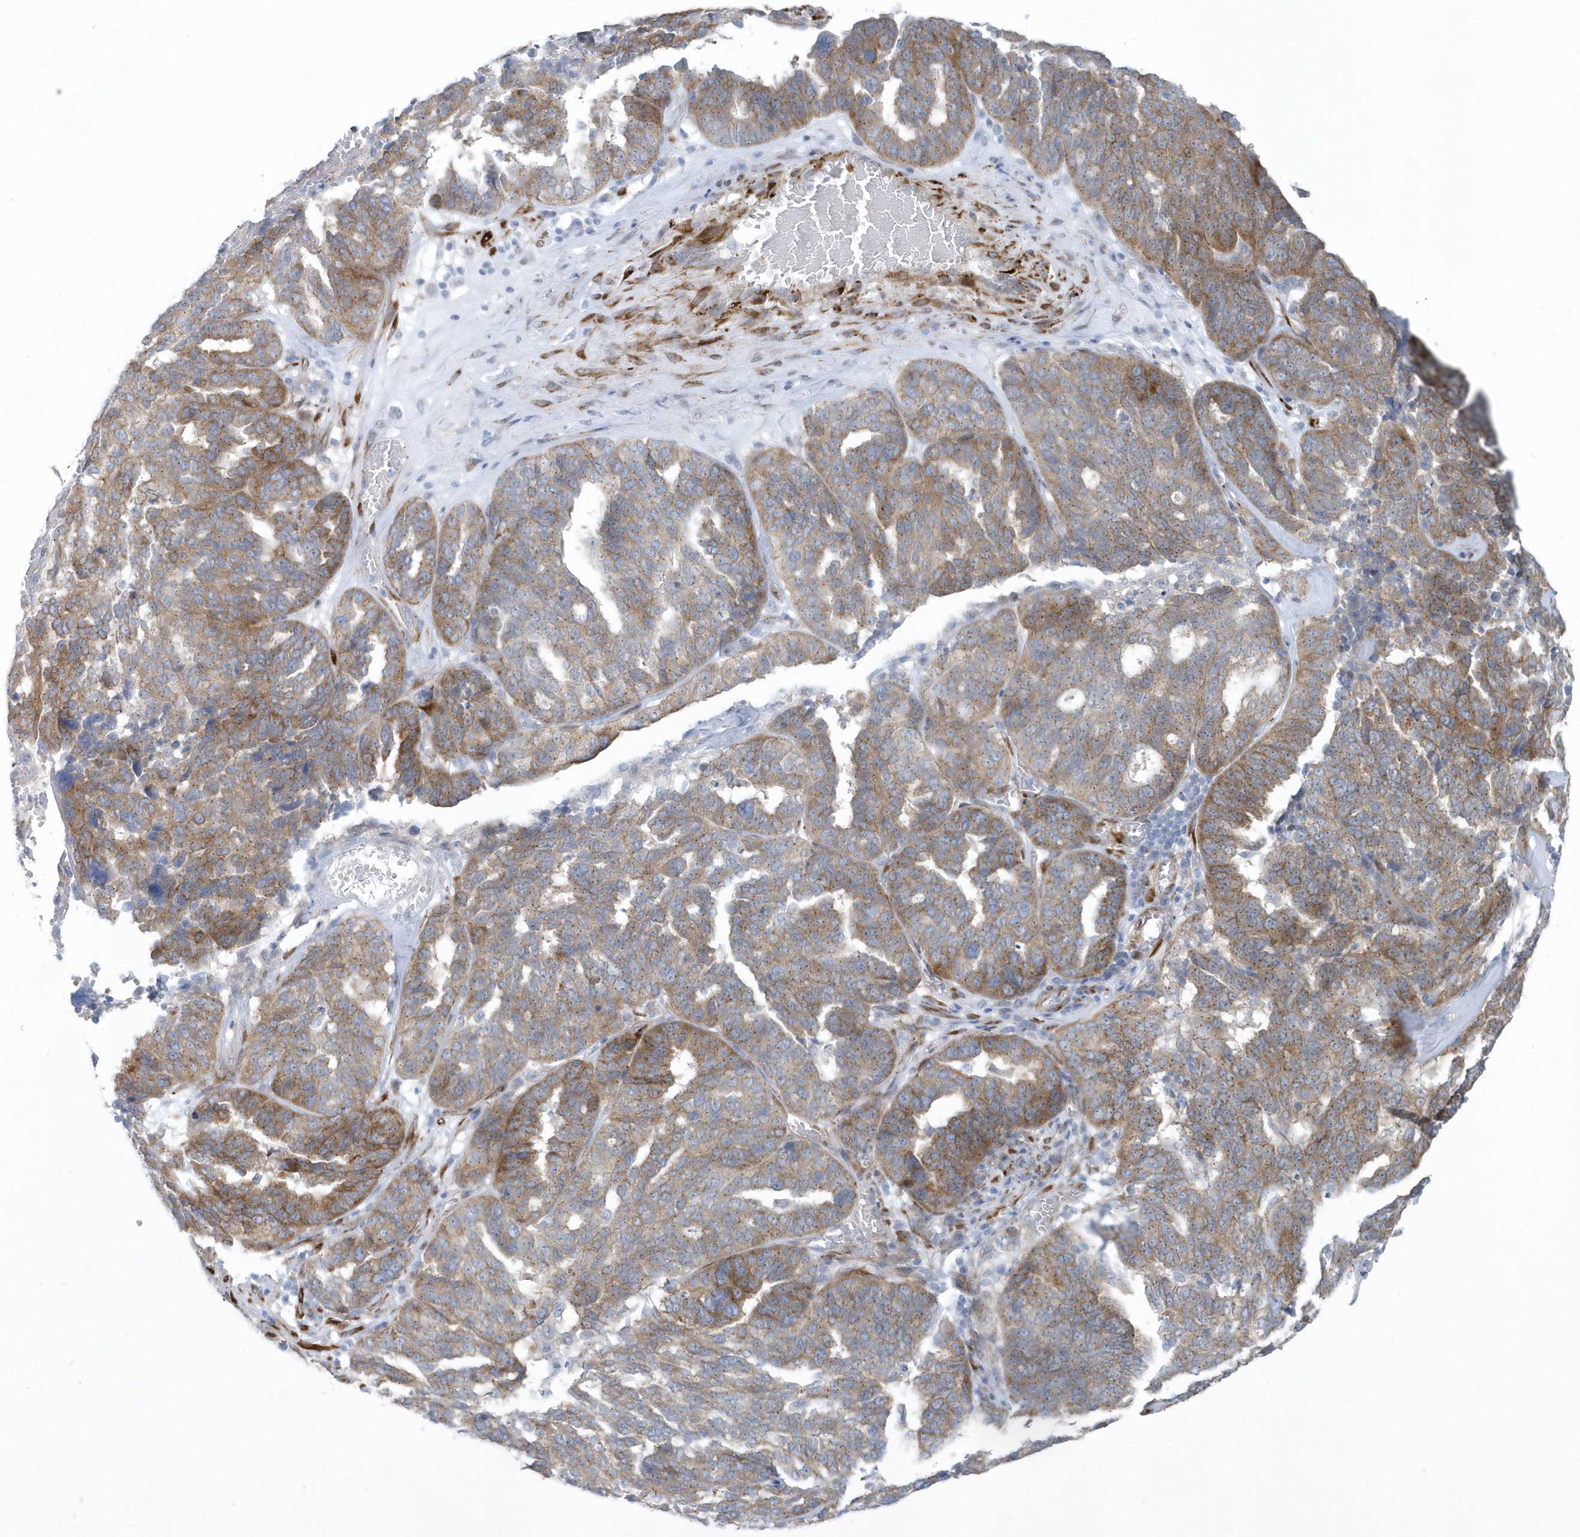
{"staining": {"intensity": "moderate", "quantity": "25%-75%", "location": "cytoplasmic/membranous"}, "tissue": "ovarian cancer", "cell_type": "Tumor cells", "image_type": "cancer", "snomed": [{"axis": "morphology", "description": "Cystadenocarcinoma, serous, NOS"}, {"axis": "topography", "description": "Ovary"}], "caption": "Moderate cytoplasmic/membranous protein positivity is identified in approximately 25%-75% of tumor cells in ovarian serous cystadenocarcinoma.", "gene": "FAM98A", "patient": {"sex": "female", "age": 59}}